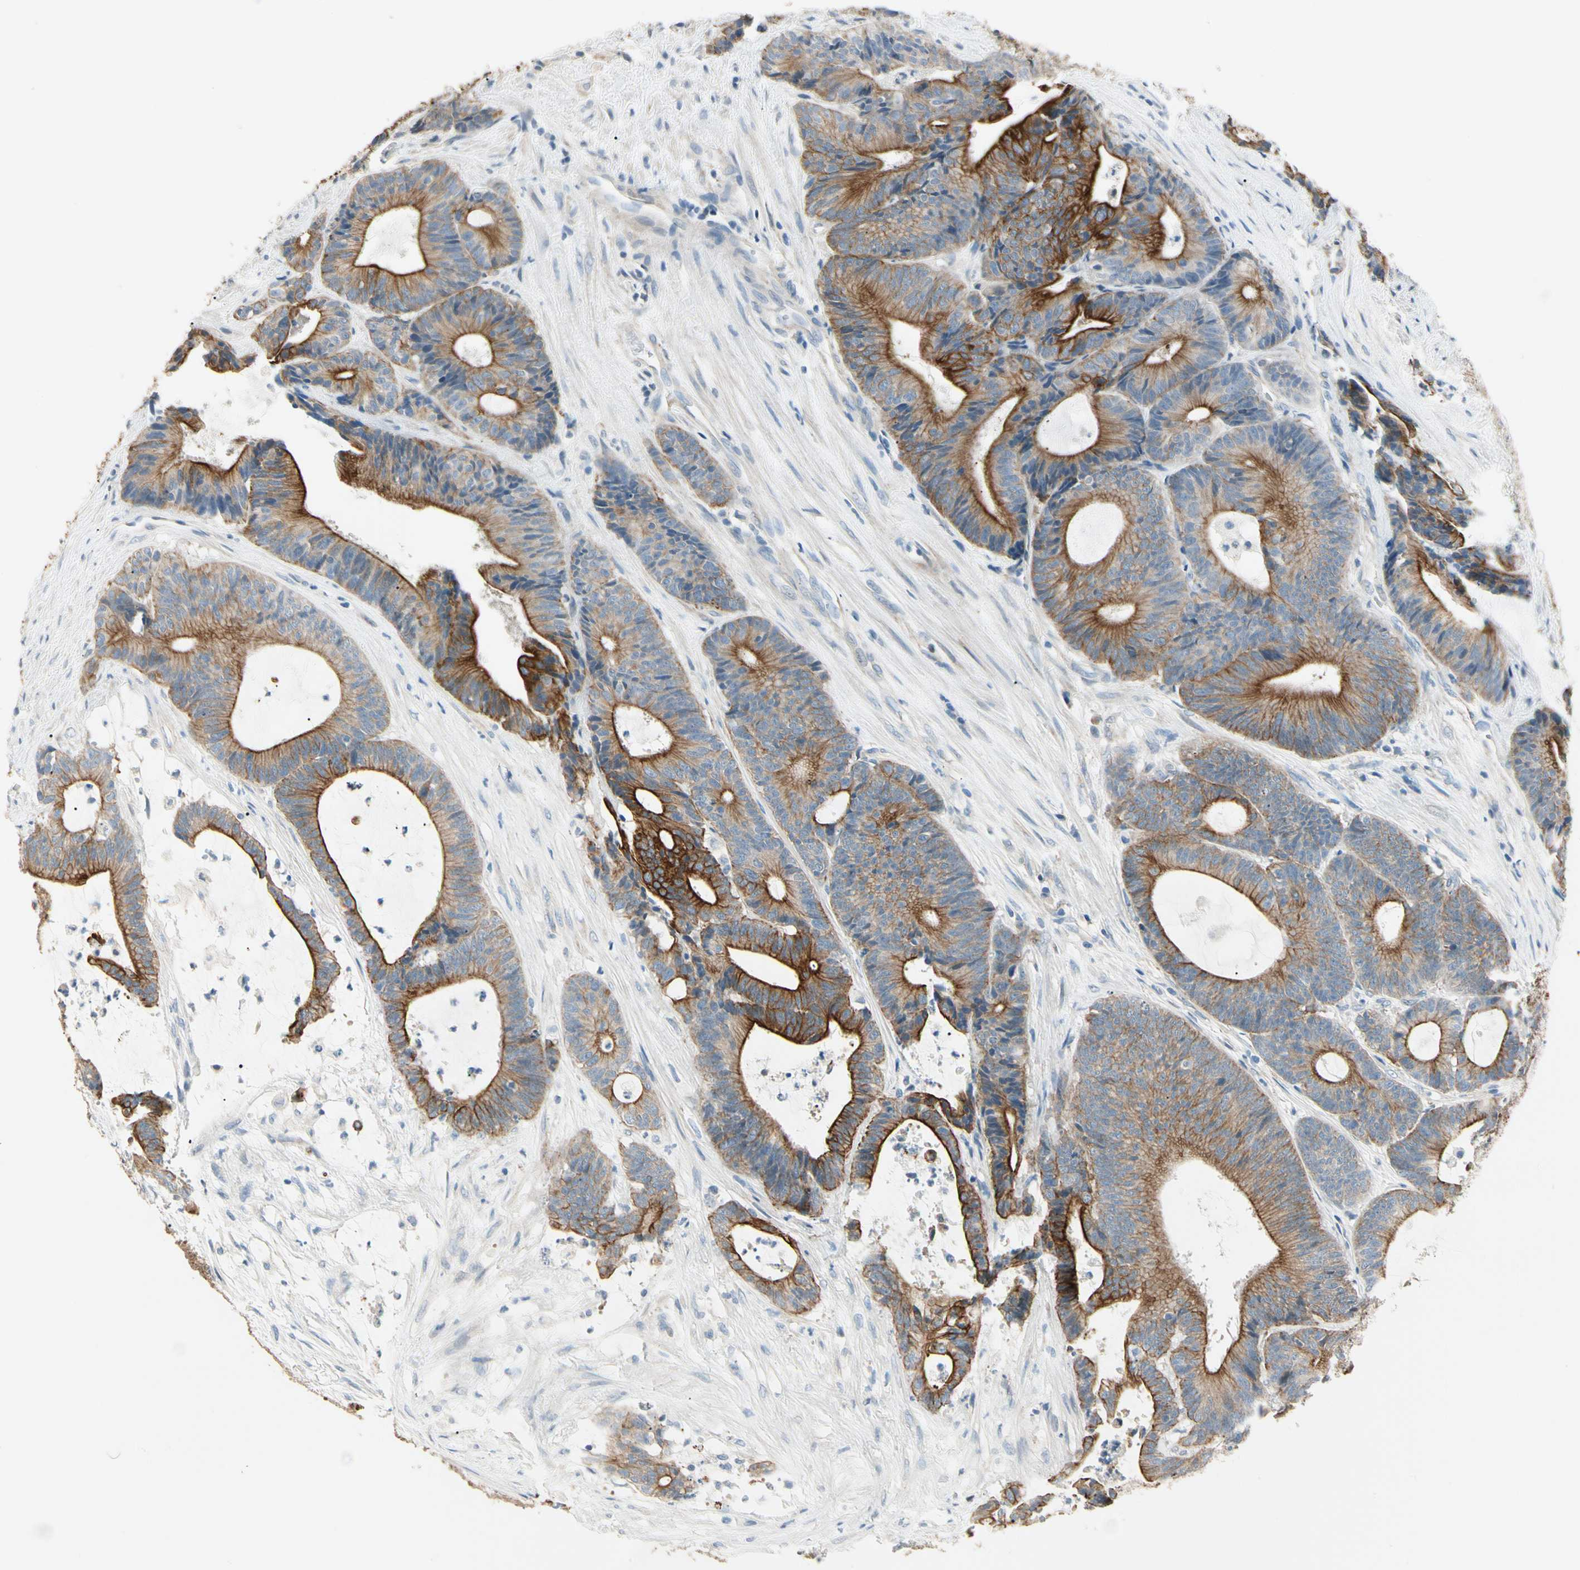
{"staining": {"intensity": "strong", "quantity": ">75%", "location": "cytoplasmic/membranous"}, "tissue": "colorectal cancer", "cell_type": "Tumor cells", "image_type": "cancer", "snomed": [{"axis": "morphology", "description": "Adenocarcinoma, NOS"}, {"axis": "topography", "description": "Colon"}], "caption": "Strong cytoplasmic/membranous protein positivity is identified in approximately >75% of tumor cells in colorectal cancer (adenocarcinoma).", "gene": "DUSP12", "patient": {"sex": "female", "age": 84}}